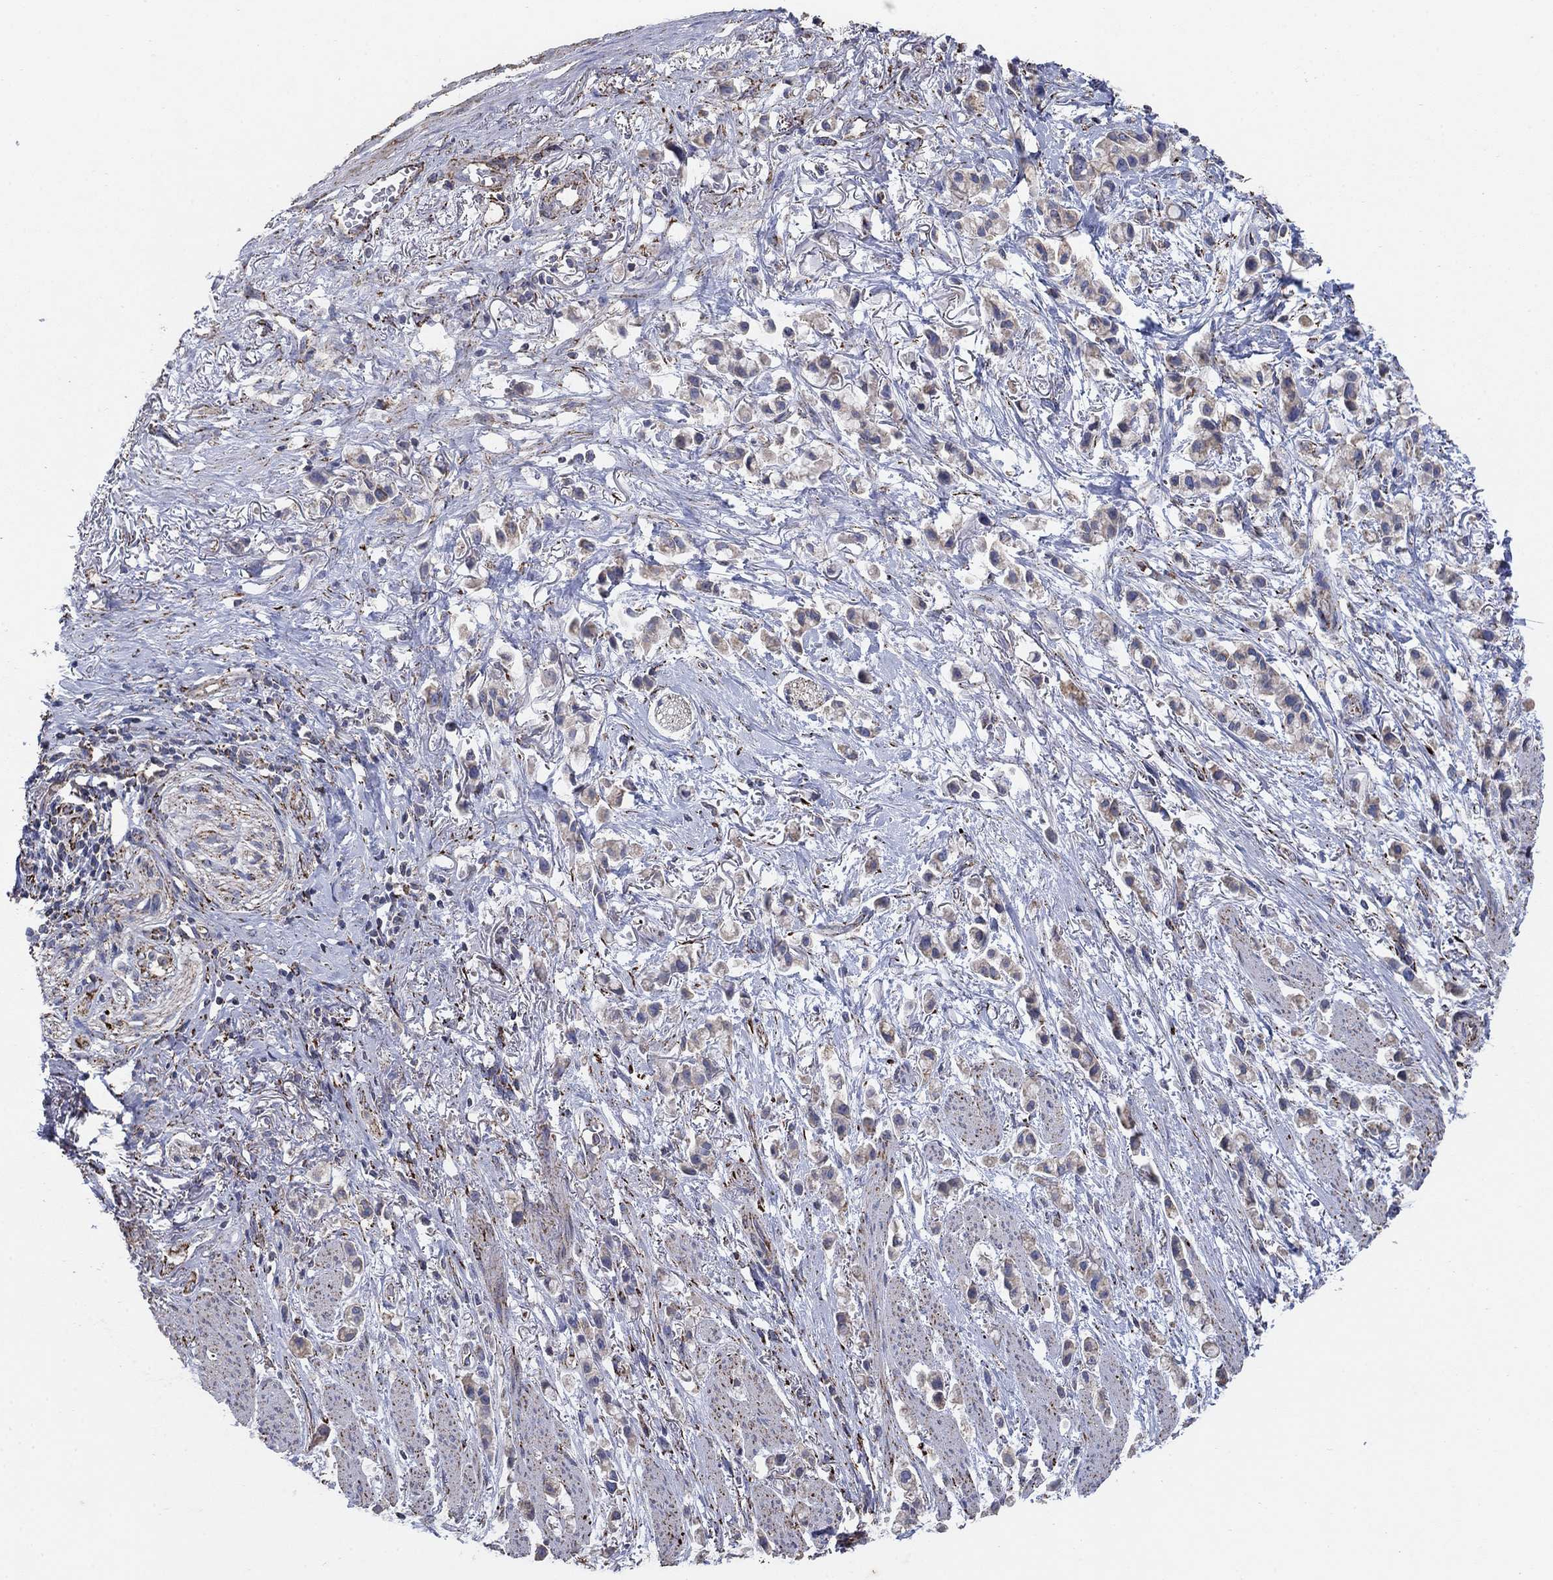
{"staining": {"intensity": "weak", "quantity": ">75%", "location": "cytoplasmic/membranous"}, "tissue": "stomach cancer", "cell_type": "Tumor cells", "image_type": "cancer", "snomed": [{"axis": "morphology", "description": "Adenocarcinoma, NOS"}, {"axis": "topography", "description": "Stomach"}], "caption": "Immunohistochemical staining of stomach cancer (adenocarcinoma) shows low levels of weak cytoplasmic/membranous protein positivity in about >75% of tumor cells. Nuclei are stained in blue.", "gene": "PNPLA2", "patient": {"sex": "female", "age": 81}}